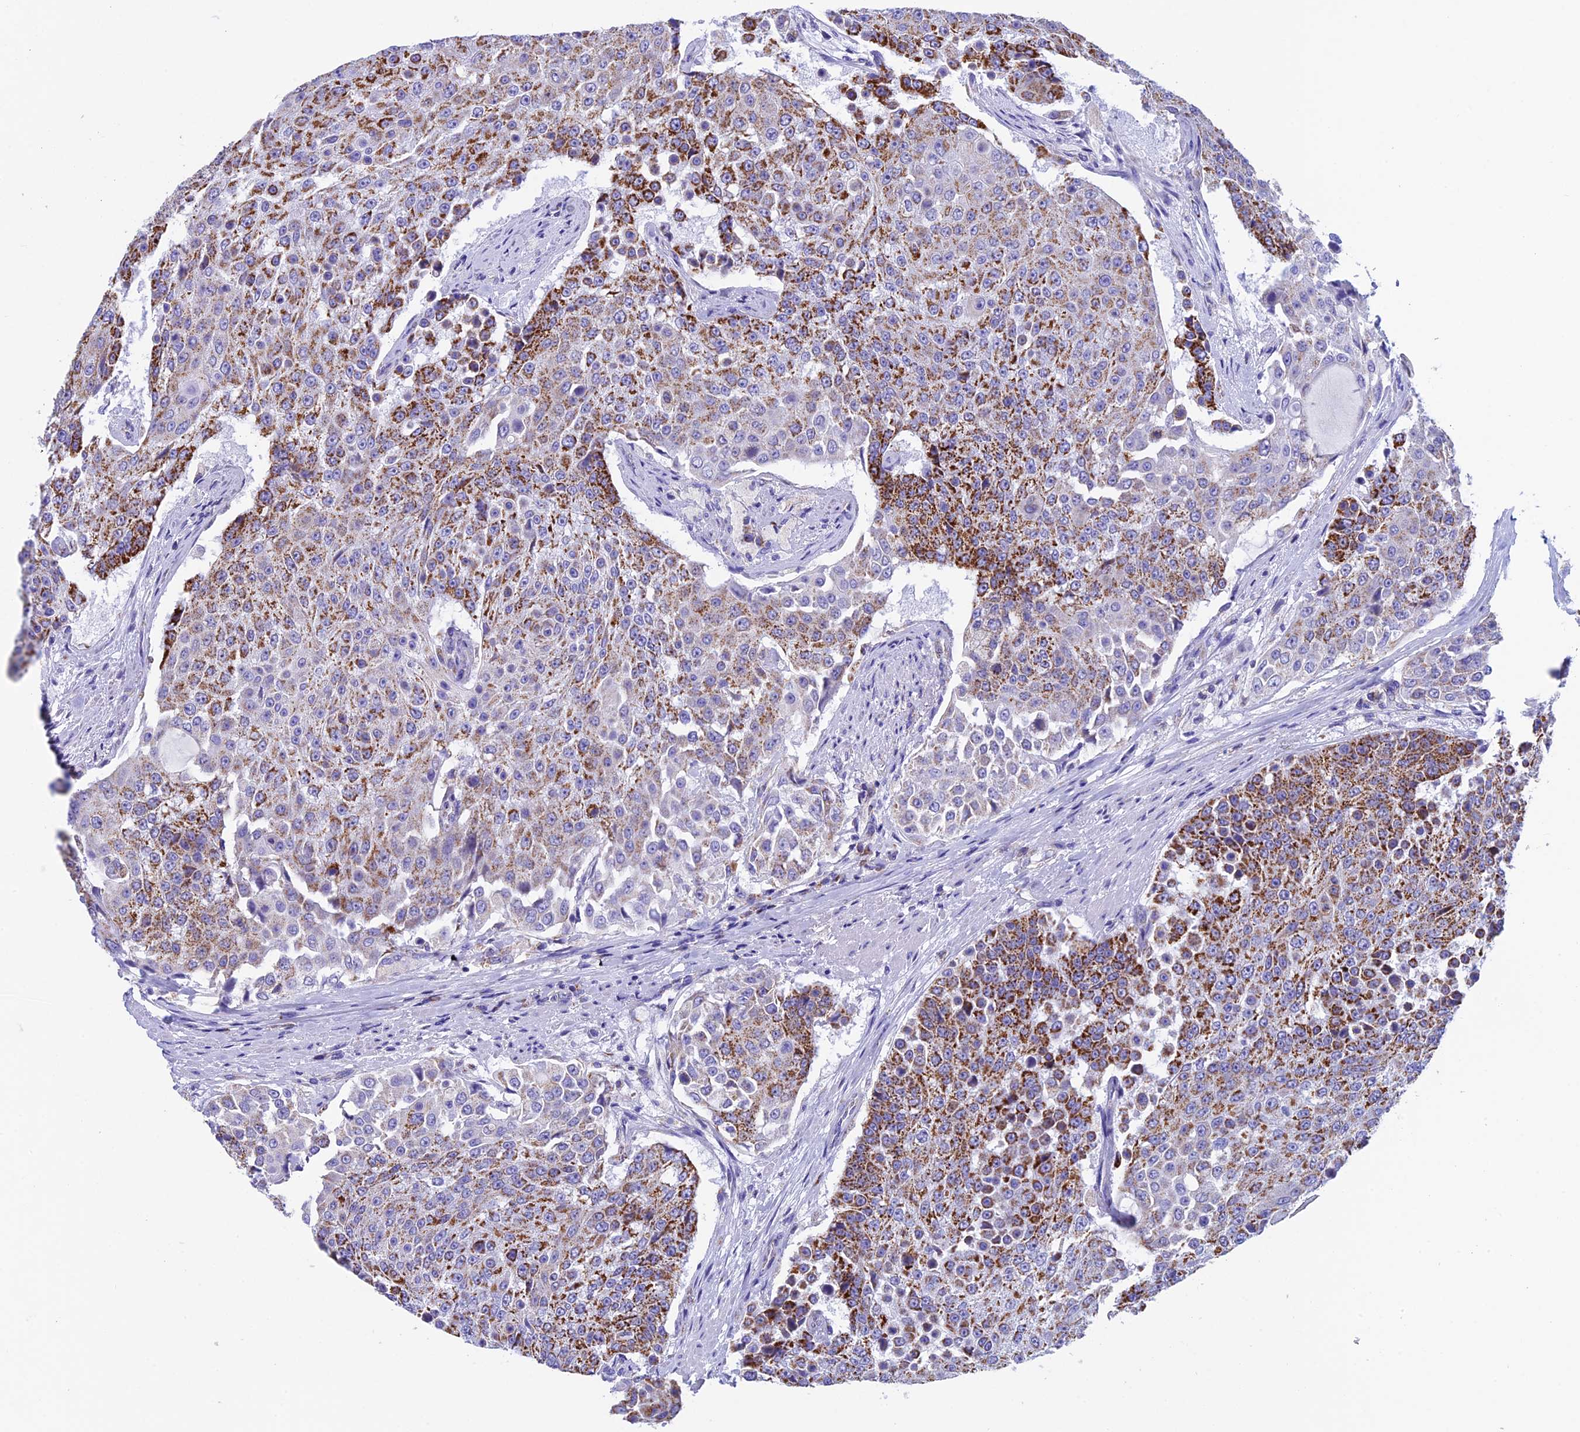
{"staining": {"intensity": "moderate", "quantity": "25%-75%", "location": "cytoplasmic/membranous"}, "tissue": "urothelial cancer", "cell_type": "Tumor cells", "image_type": "cancer", "snomed": [{"axis": "morphology", "description": "Urothelial carcinoma, High grade"}, {"axis": "topography", "description": "Urinary bladder"}], "caption": "This histopathology image reveals IHC staining of human high-grade urothelial carcinoma, with medium moderate cytoplasmic/membranous positivity in about 25%-75% of tumor cells.", "gene": "SLC8B1", "patient": {"sex": "female", "age": 63}}